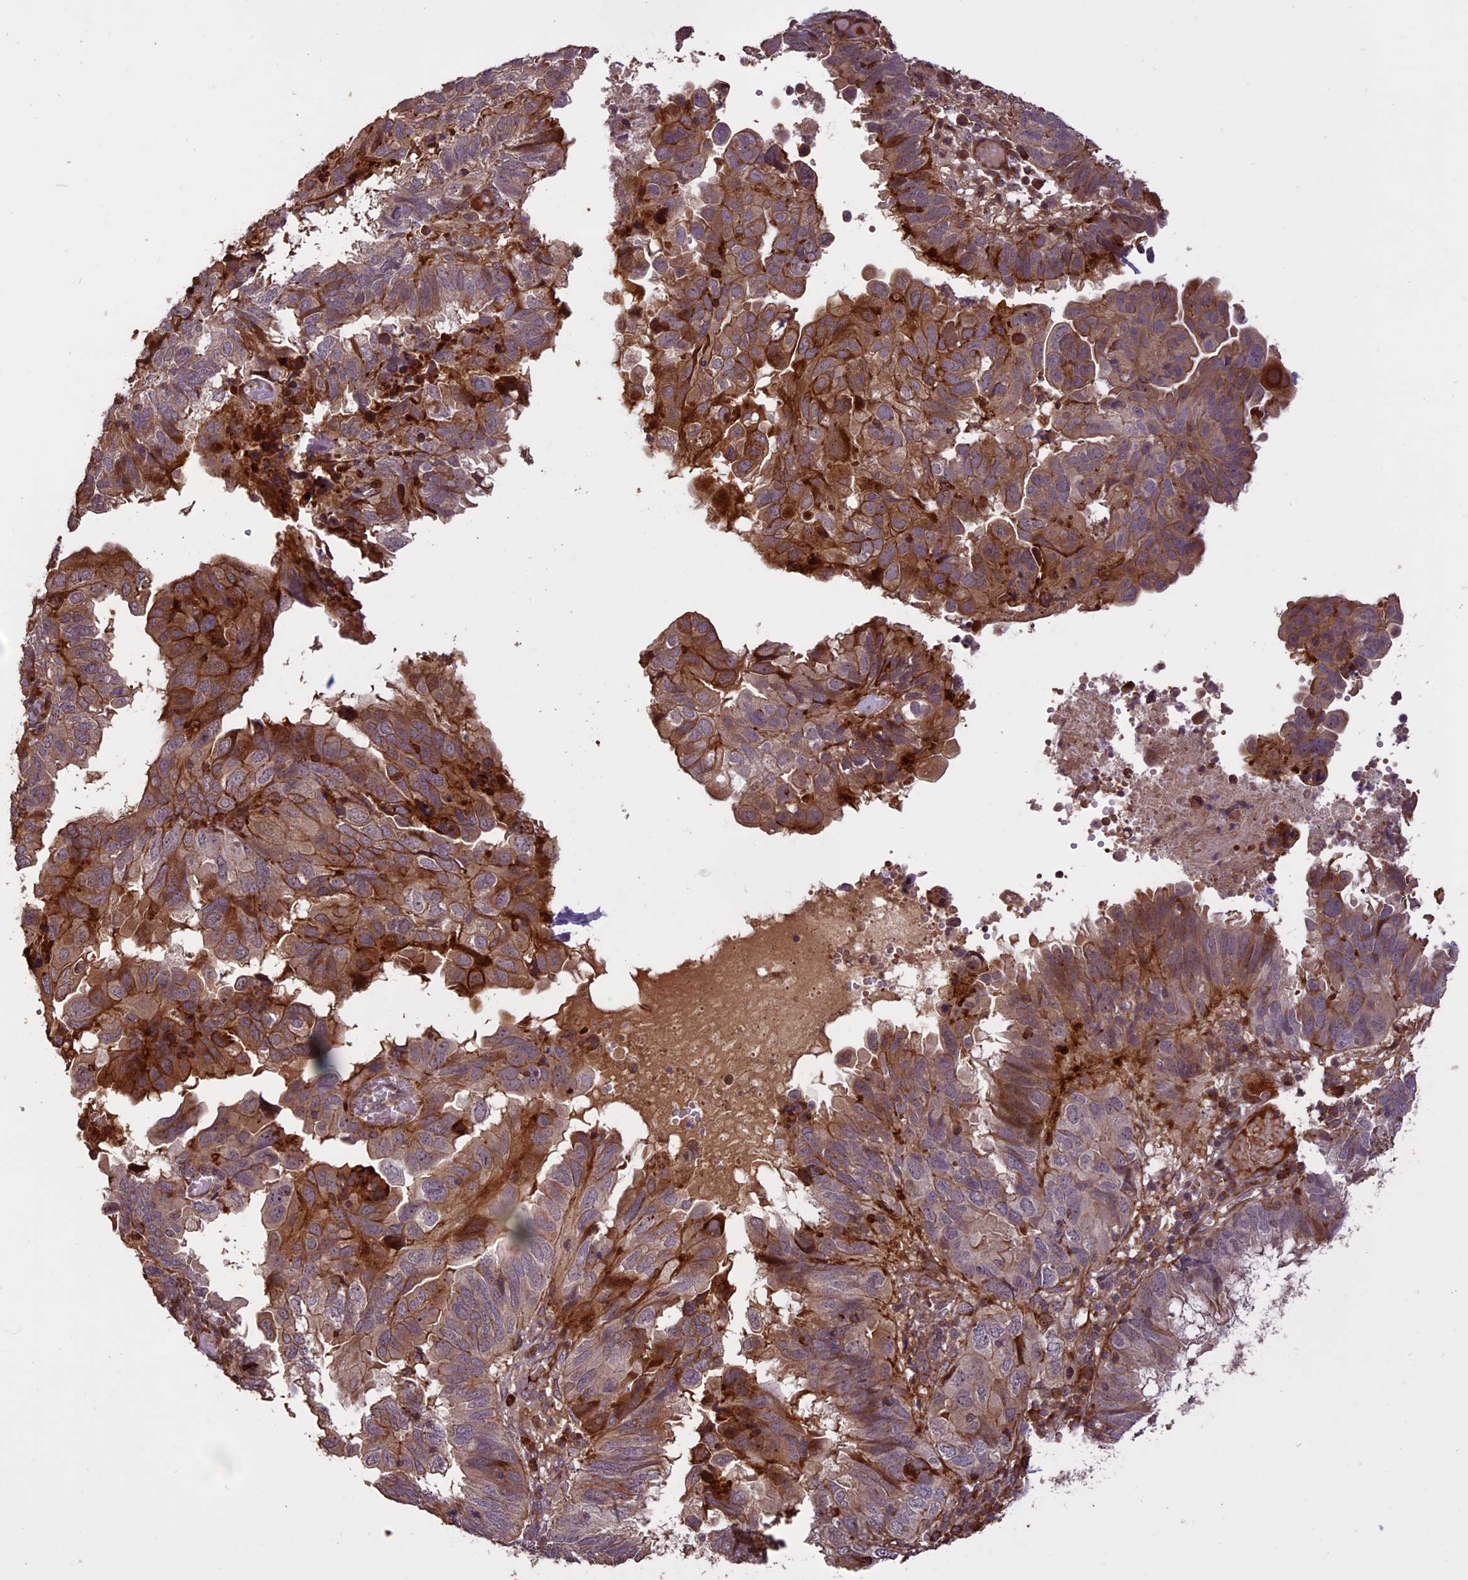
{"staining": {"intensity": "moderate", "quantity": ">75%", "location": "cytoplasmic/membranous"}, "tissue": "endometrial cancer", "cell_type": "Tumor cells", "image_type": "cancer", "snomed": [{"axis": "morphology", "description": "Adenocarcinoma, NOS"}, {"axis": "topography", "description": "Uterus"}], "caption": "Moderate cytoplasmic/membranous positivity for a protein is appreciated in approximately >75% of tumor cells of endometrial cancer (adenocarcinoma) using immunohistochemistry.", "gene": "ENHO", "patient": {"sex": "female", "age": 77}}